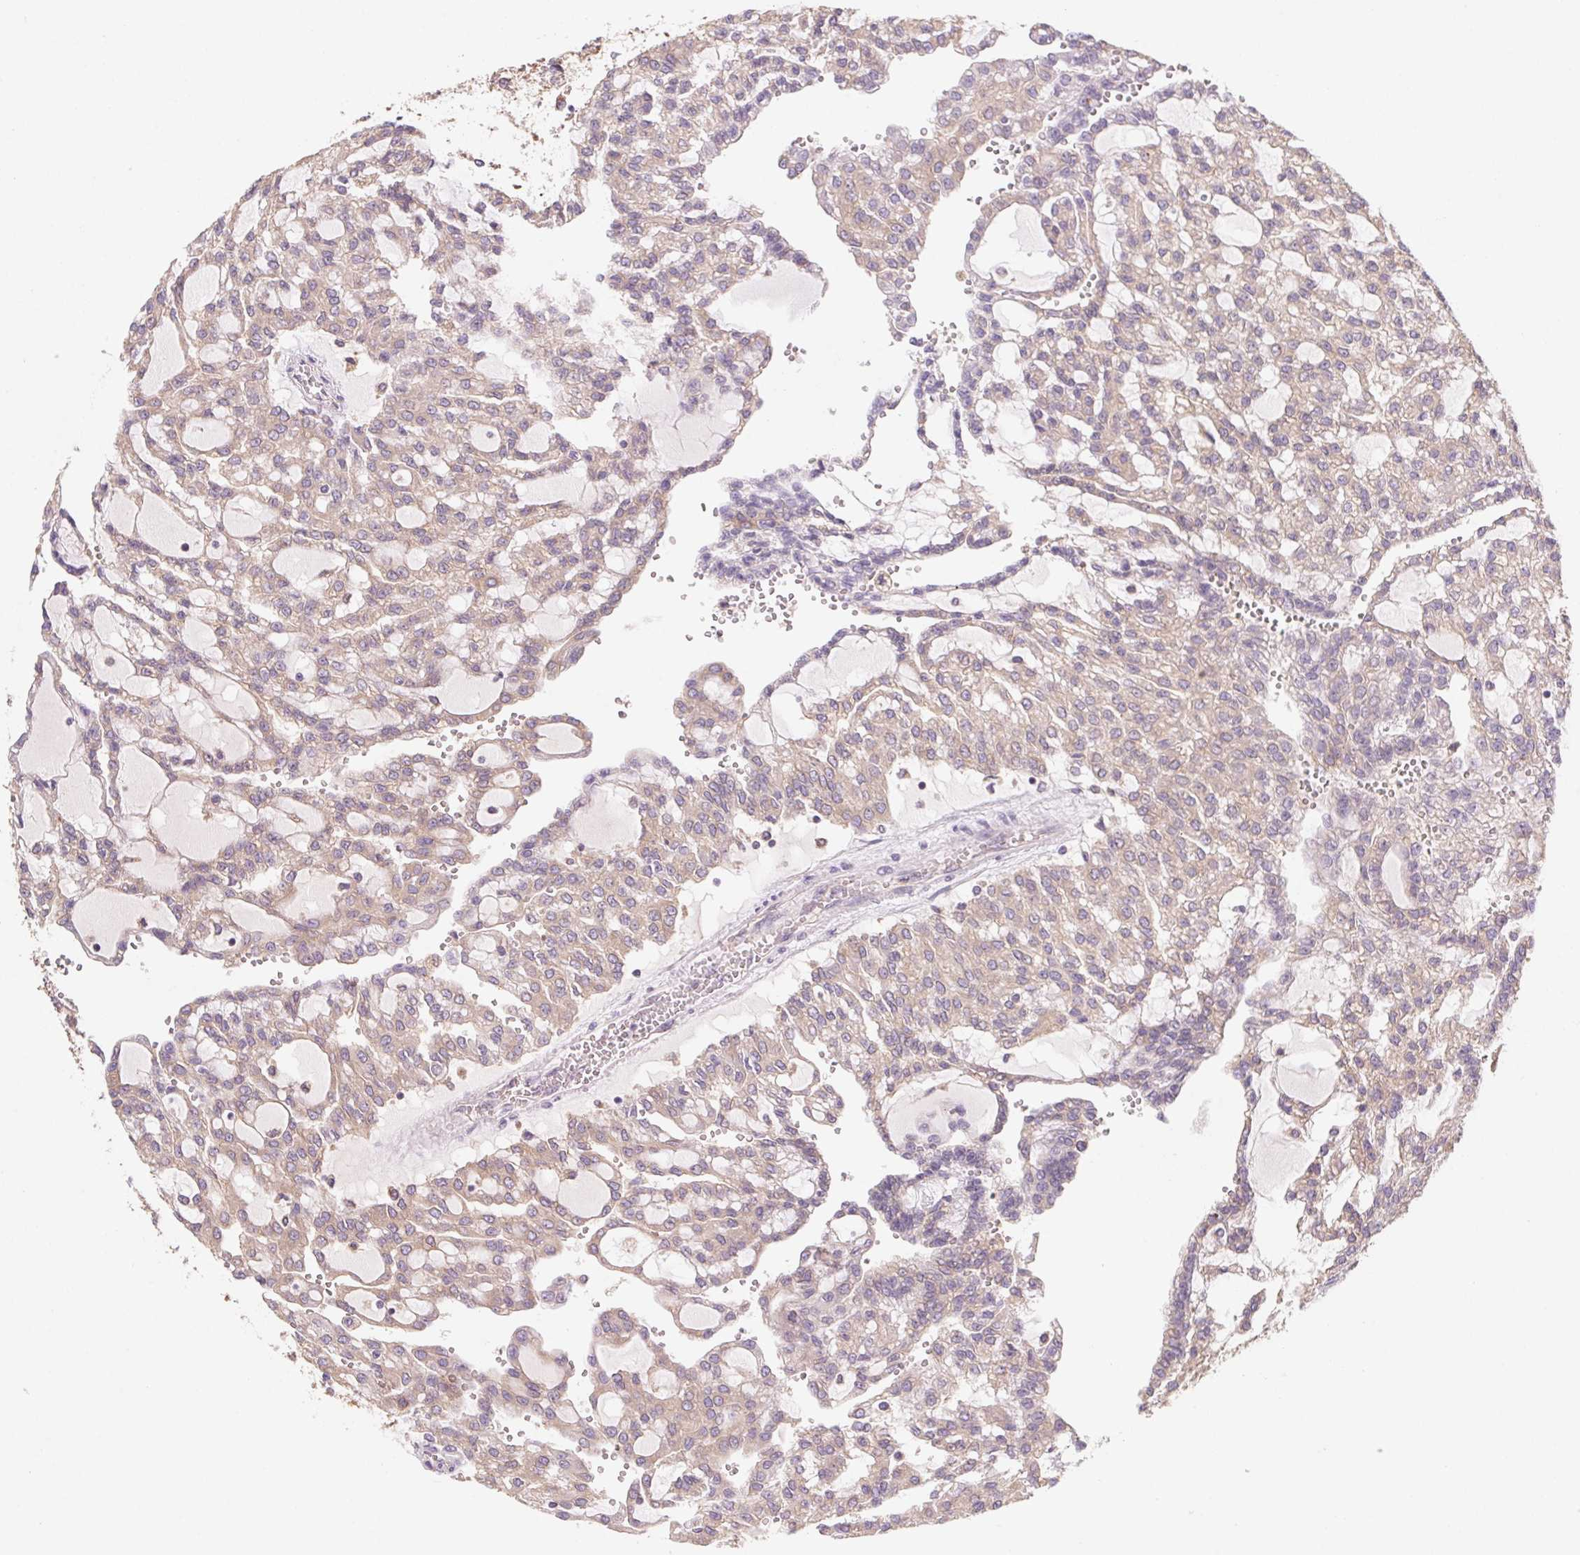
{"staining": {"intensity": "moderate", "quantity": "25%-75%", "location": "cytoplasmic/membranous"}, "tissue": "renal cancer", "cell_type": "Tumor cells", "image_type": "cancer", "snomed": [{"axis": "morphology", "description": "Adenocarcinoma, NOS"}, {"axis": "topography", "description": "Kidney"}], "caption": "Protein staining shows moderate cytoplasmic/membranous staining in about 25%-75% of tumor cells in renal cancer.", "gene": "RAB1A", "patient": {"sex": "male", "age": 63}}